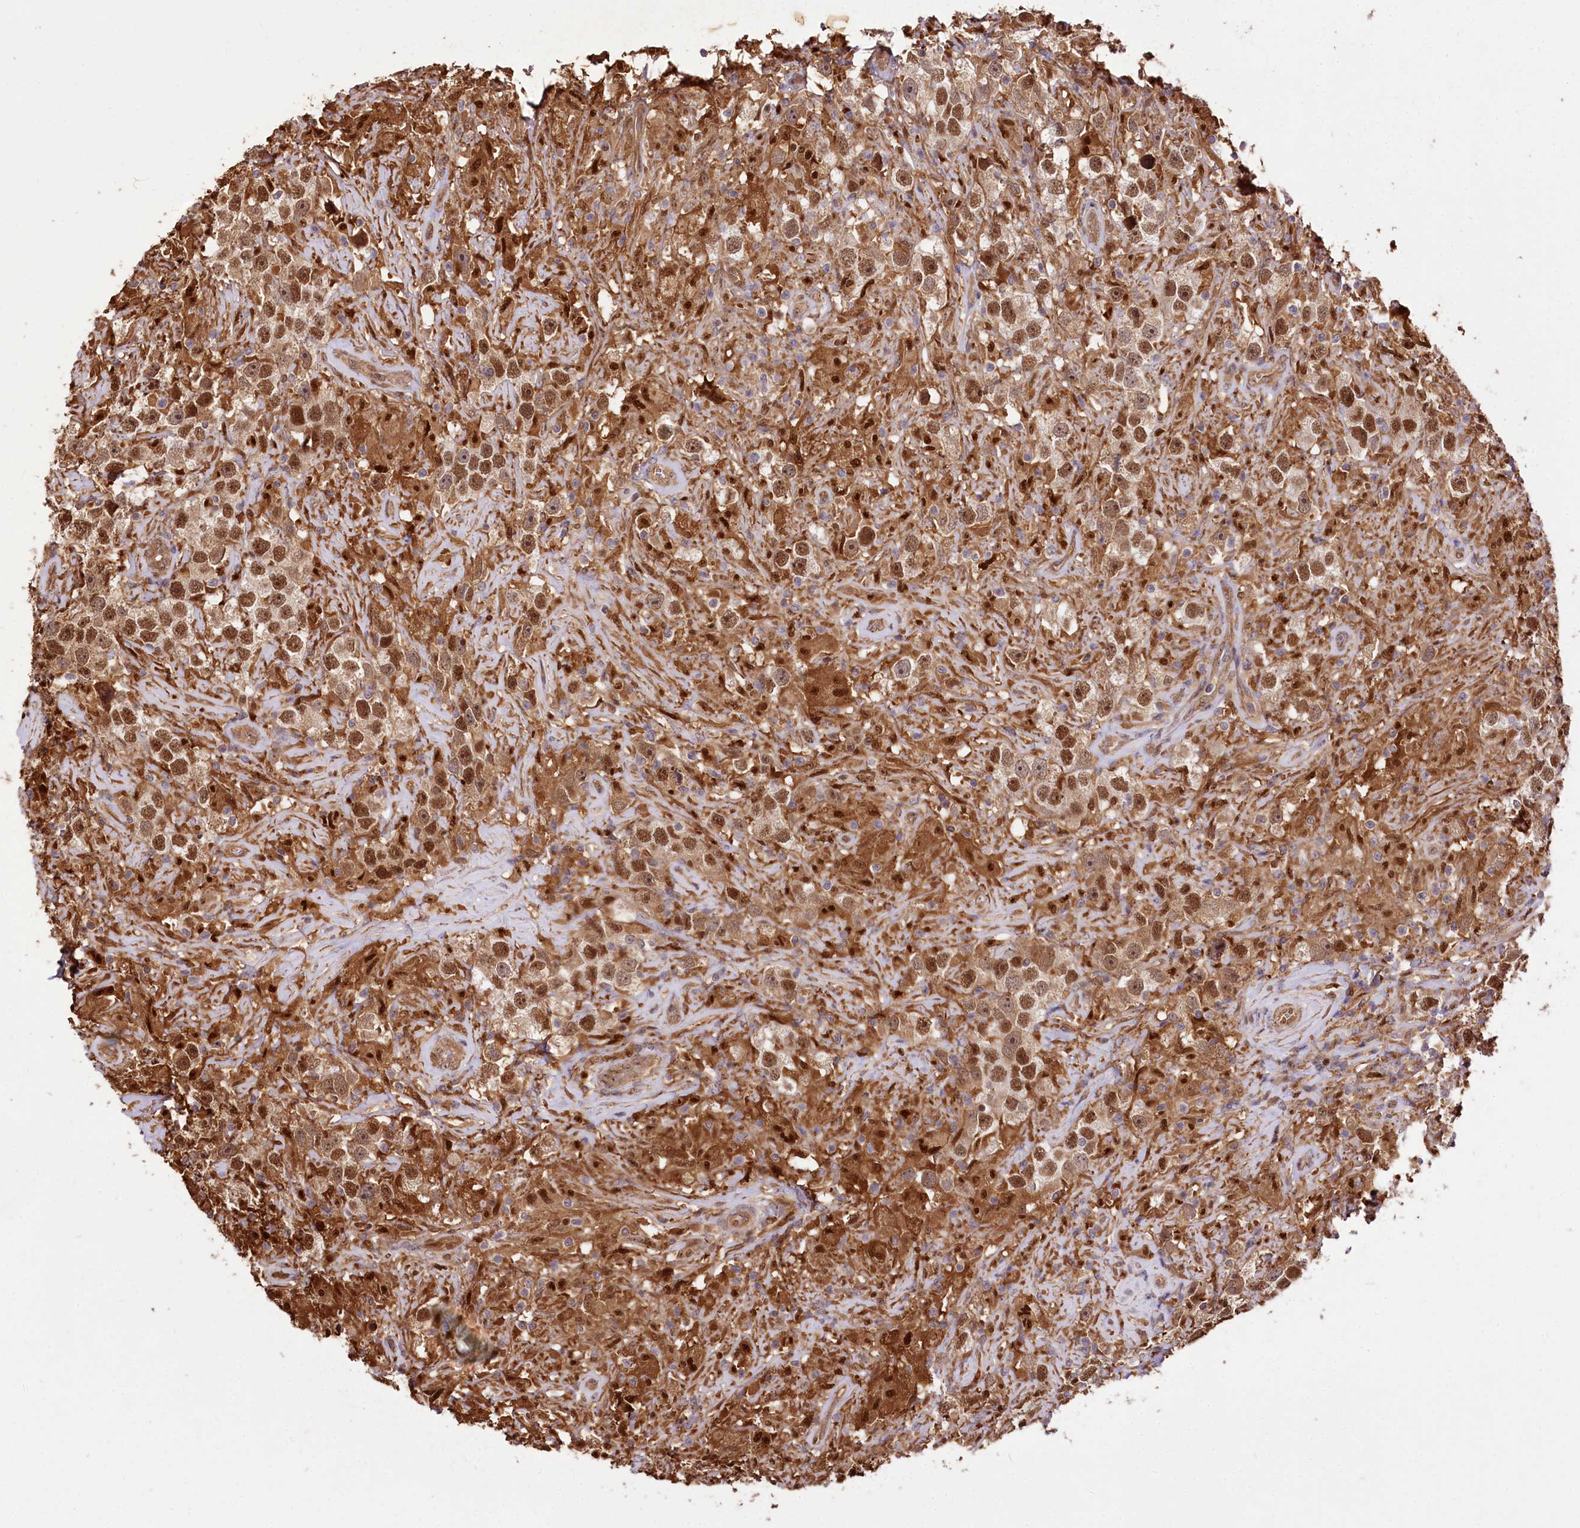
{"staining": {"intensity": "moderate", "quantity": ">75%", "location": "cytoplasmic/membranous,nuclear"}, "tissue": "testis cancer", "cell_type": "Tumor cells", "image_type": "cancer", "snomed": [{"axis": "morphology", "description": "Seminoma, NOS"}, {"axis": "topography", "description": "Testis"}], "caption": "Immunohistochemistry of human testis cancer (seminoma) reveals medium levels of moderate cytoplasmic/membranous and nuclear staining in about >75% of tumor cells. (DAB = brown stain, brightfield microscopy at high magnification).", "gene": "GNL3L", "patient": {"sex": "male", "age": 49}}